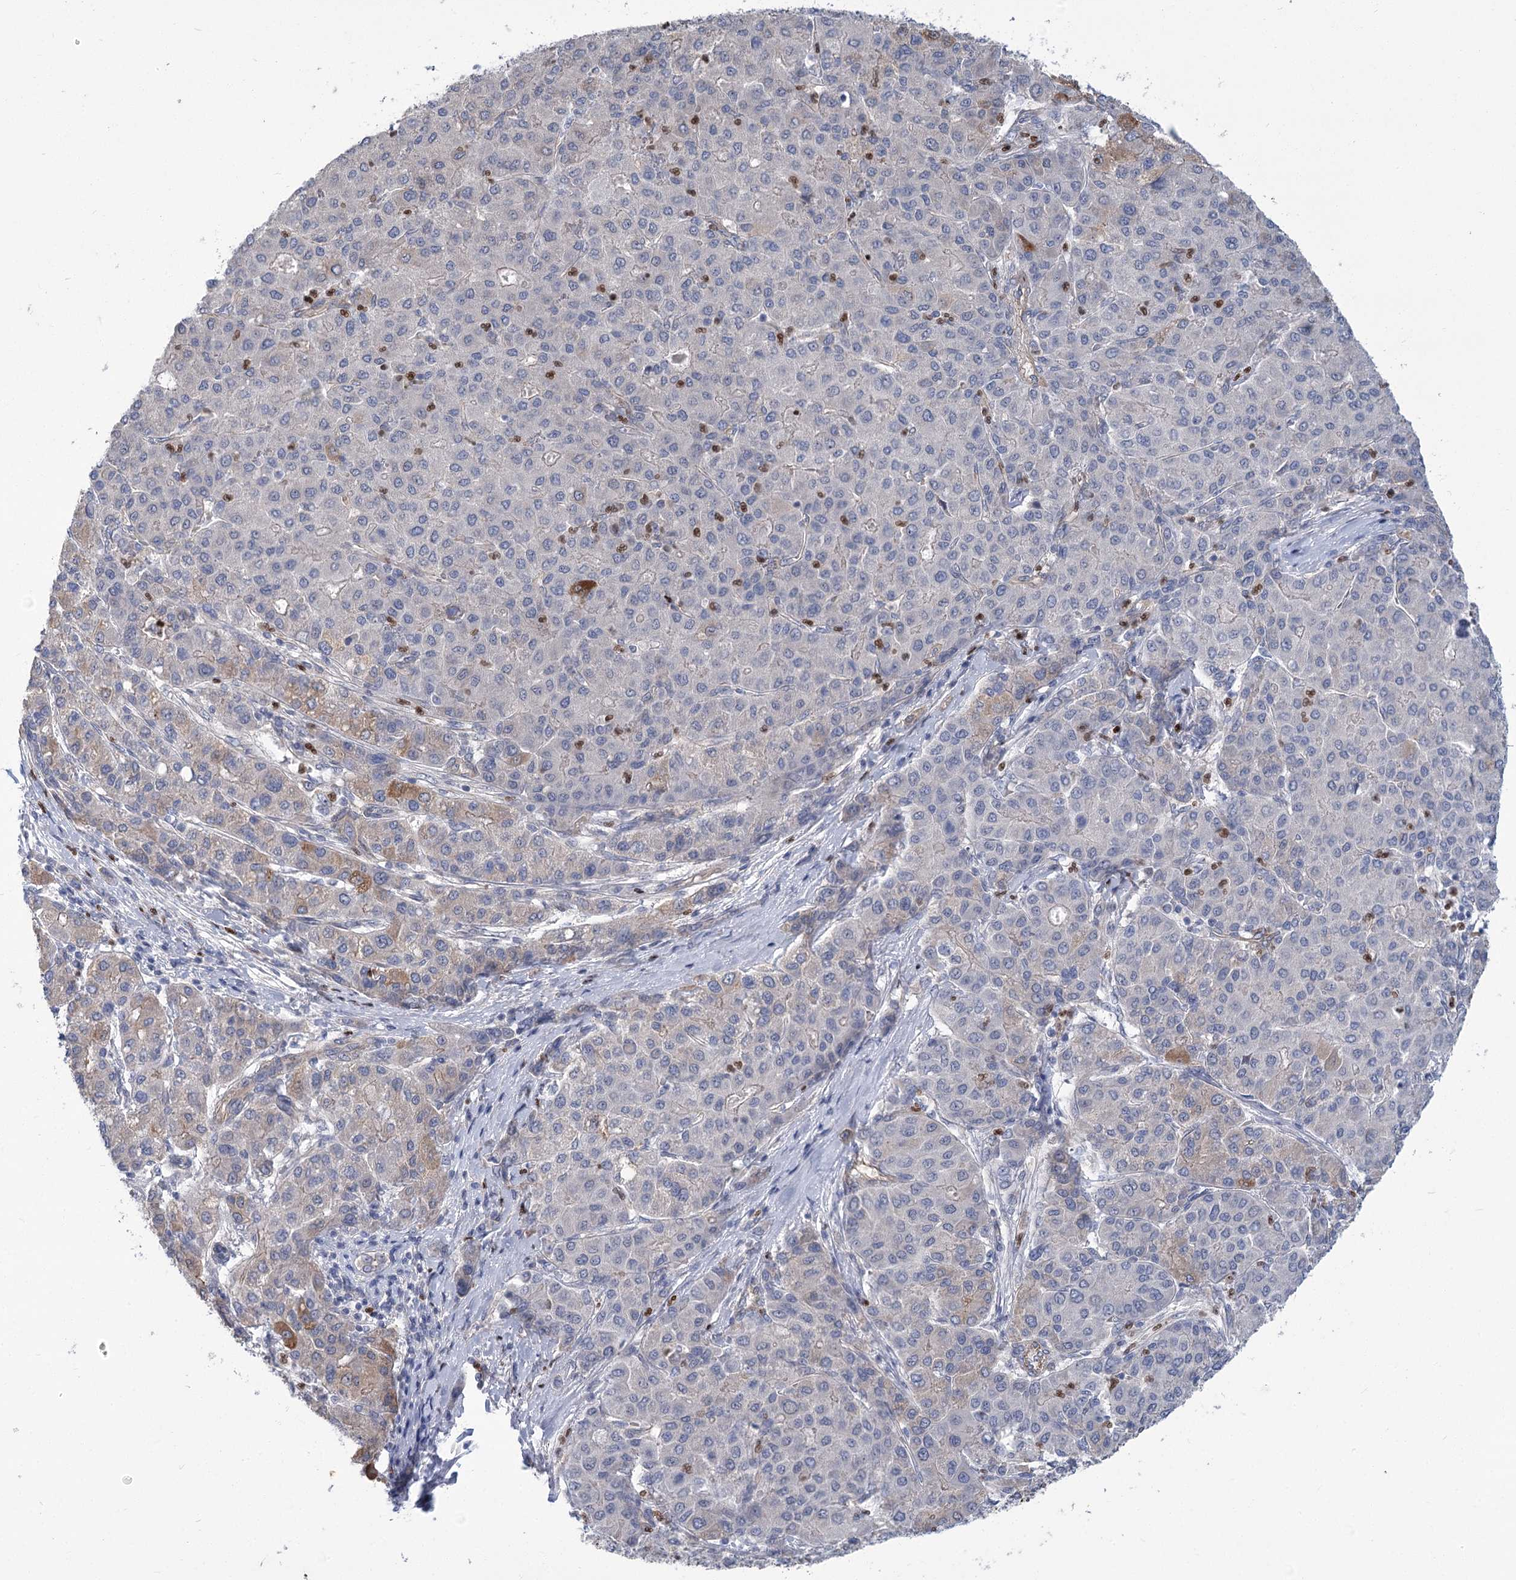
{"staining": {"intensity": "weak", "quantity": "<25%", "location": "cytoplasmic/membranous"}, "tissue": "liver cancer", "cell_type": "Tumor cells", "image_type": "cancer", "snomed": [{"axis": "morphology", "description": "Carcinoma, Hepatocellular, NOS"}, {"axis": "topography", "description": "Liver"}], "caption": "High magnification brightfield microscopy of liver cancer (hepatocellular carcinoma) stained with DAB (3,3'-diaminobenzidine) (brown) and counterstained with hematoxylin (blue): tumor cells show no significant positivity.", "gene": "THAP6", "patient": {"sex": "male", "age": 65}}